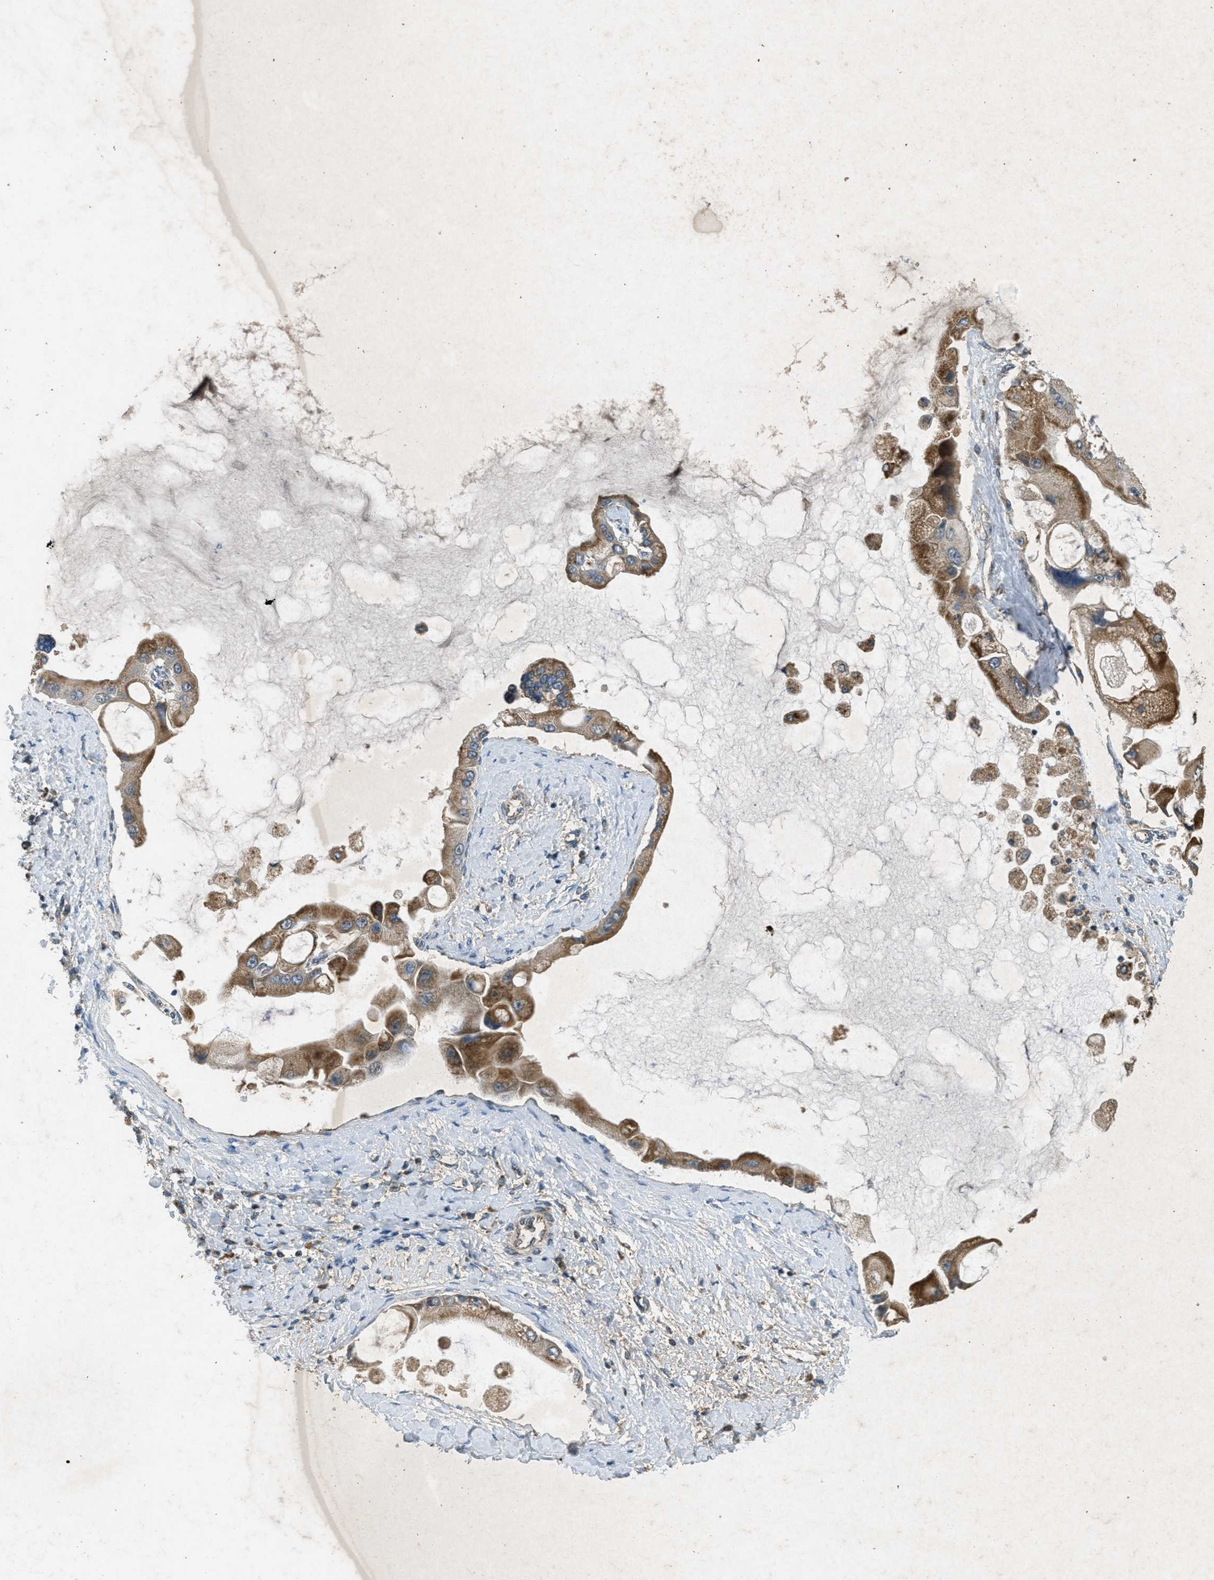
{"staining": {"intensity": "moderate", "quantity": ">75%", "location": "cytoplasmic/membranous"}, "tissue": "liver cancer", "cell_type": "Tumor cells", "image_type": "cancer", "snomed": [{"axis": "morphology", "description": "Cholangiocarcinoma"}, {"axis": "topography", "description": "Liver"}], "caption": "Immunohistochemical staining of liver cholangiocarcinoma demonstrates moderate cytoplasmic/membranous protein expression in approximately >75% of tumor cells.", "gene": "PPP1R15A", "patient": {"sex": "male", "age": 50}}